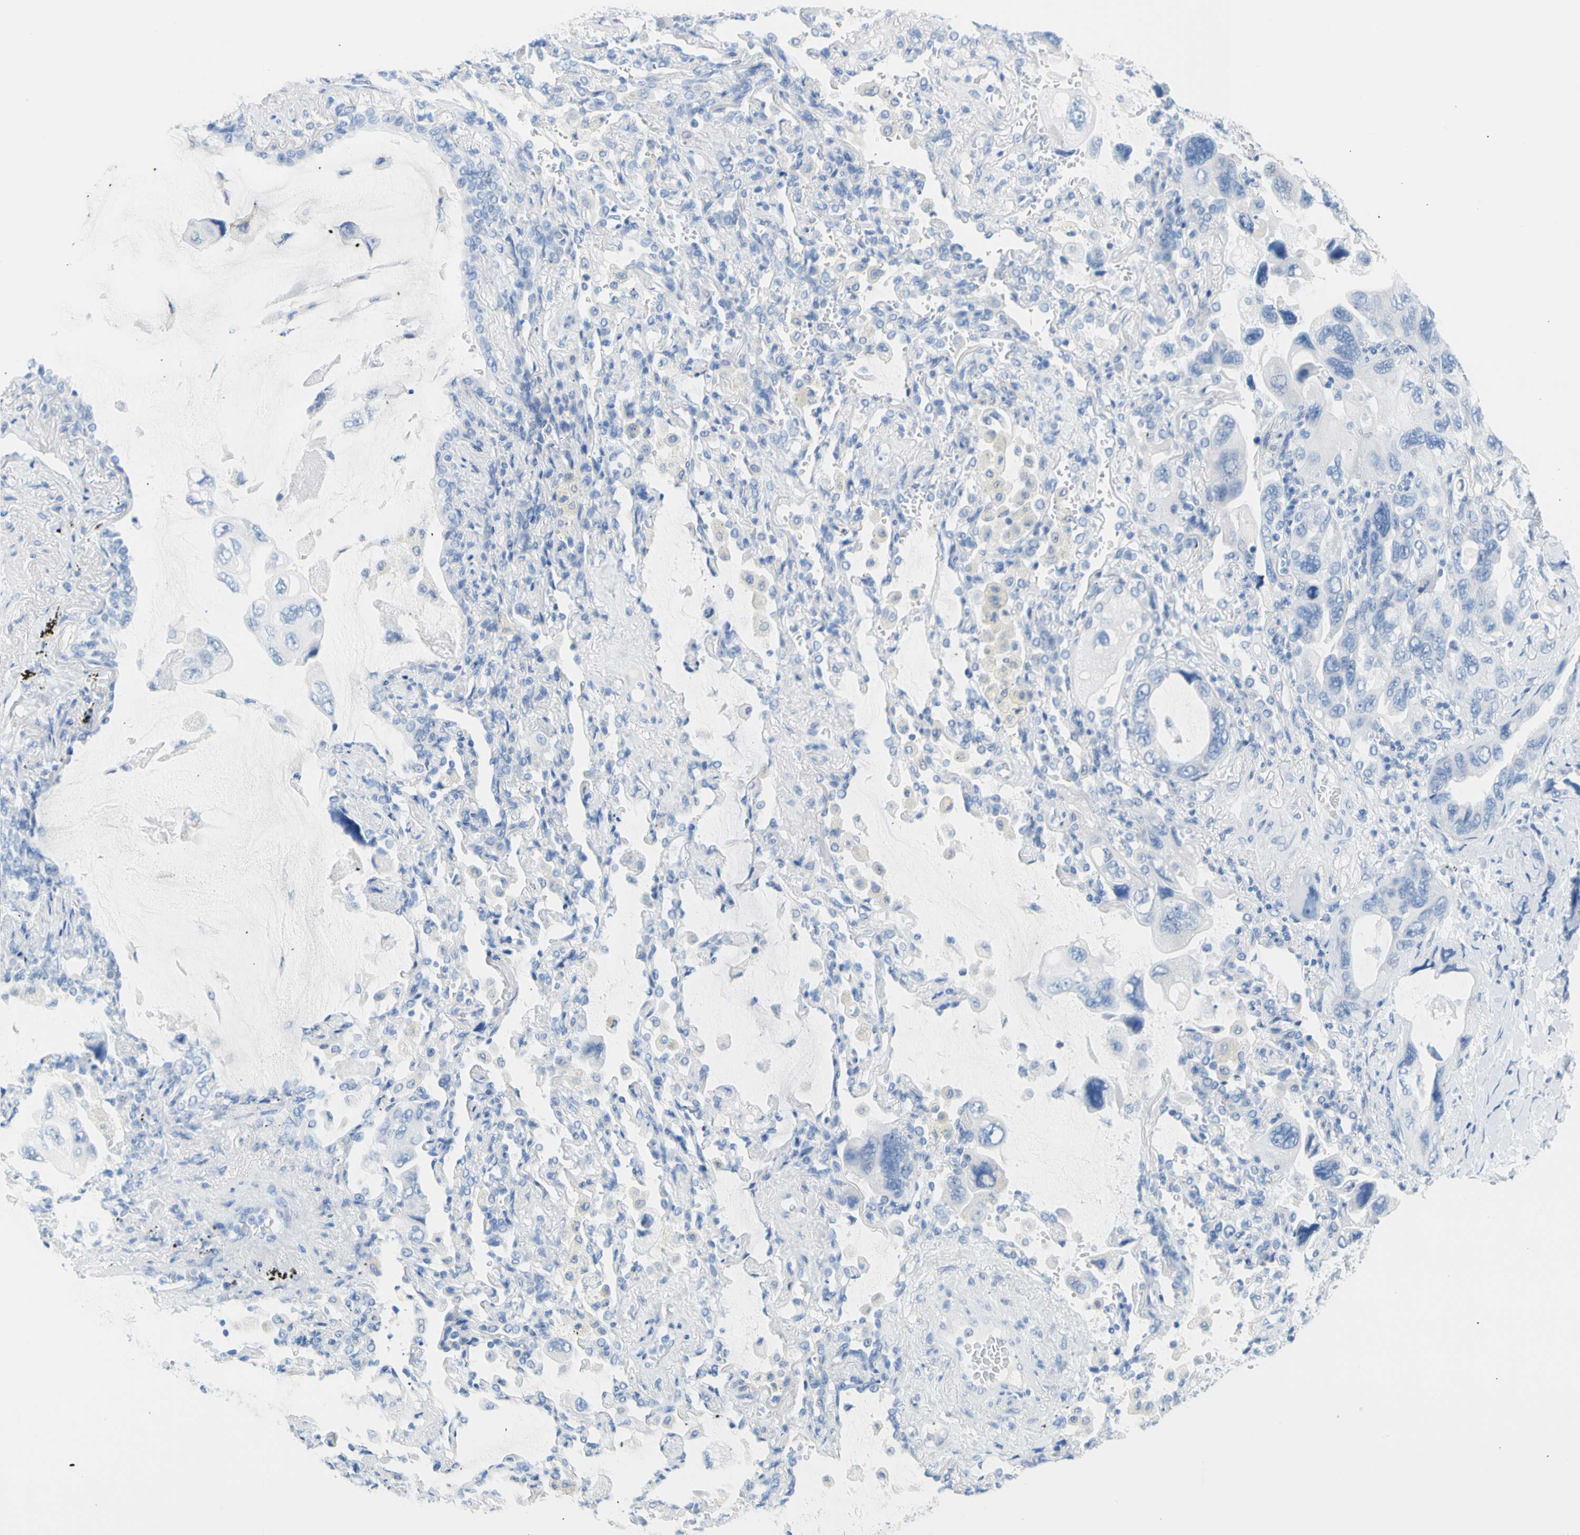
{"staining": {"intensity": "negative", "quantity": "none", "location": "none"}, "tissue": "lung cancer", "cell_type": "Tumor cells", "image_type": "cancer", "snomed": [{"axis": "morphology", "description": "Squamous cell carcinoma, NOS"}, {"axis": "topography", "description": "Lung"}], "caption": "Human squamous cell carcinoma (lung) stained for a protein using IHC reveals no positivity in tumor cells.", "gene": "CEL", "patient": {"sex": "female", "age": 73}}